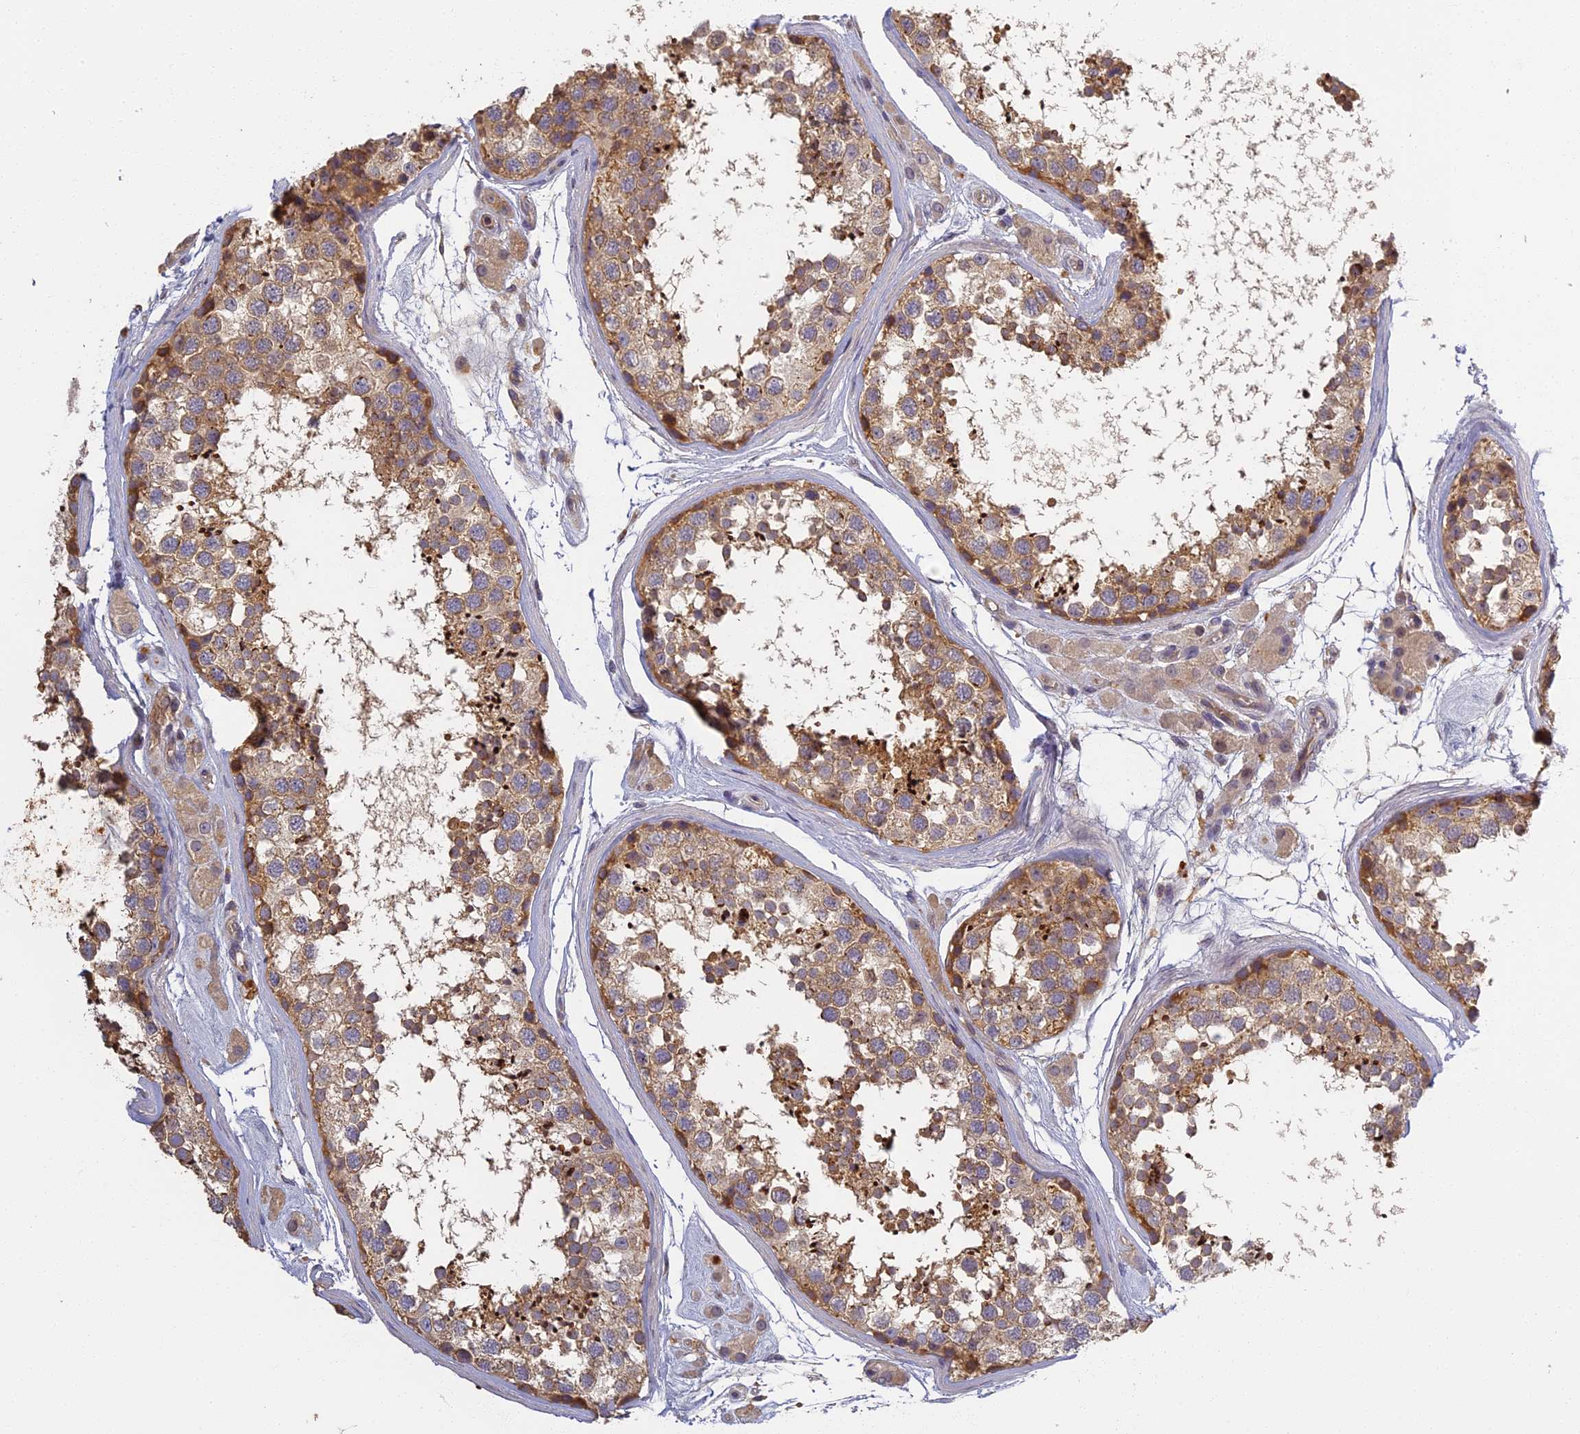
{"staining": {"intensity": "moderate", "quantity": ">75%", "location": "cytoplasmic/membranous"}, "tissue": "testis", "cell_type": "Cells in seminiferous ducts", "image_type": "normal", "snomed": [{"axis": "morphology", "description": "Normal tissue, NOS"}, {"axis": "topography", "description": "Testis"}], "caption": "Approximately >75% of cells in seminiferous ducts in benign human testis show moderate cytoplasmic/membranous protein expression as visualized by brown immunohistochemical staining.", "gene": "AP4E1", "patient": {"sex": "male", "age": 56}}